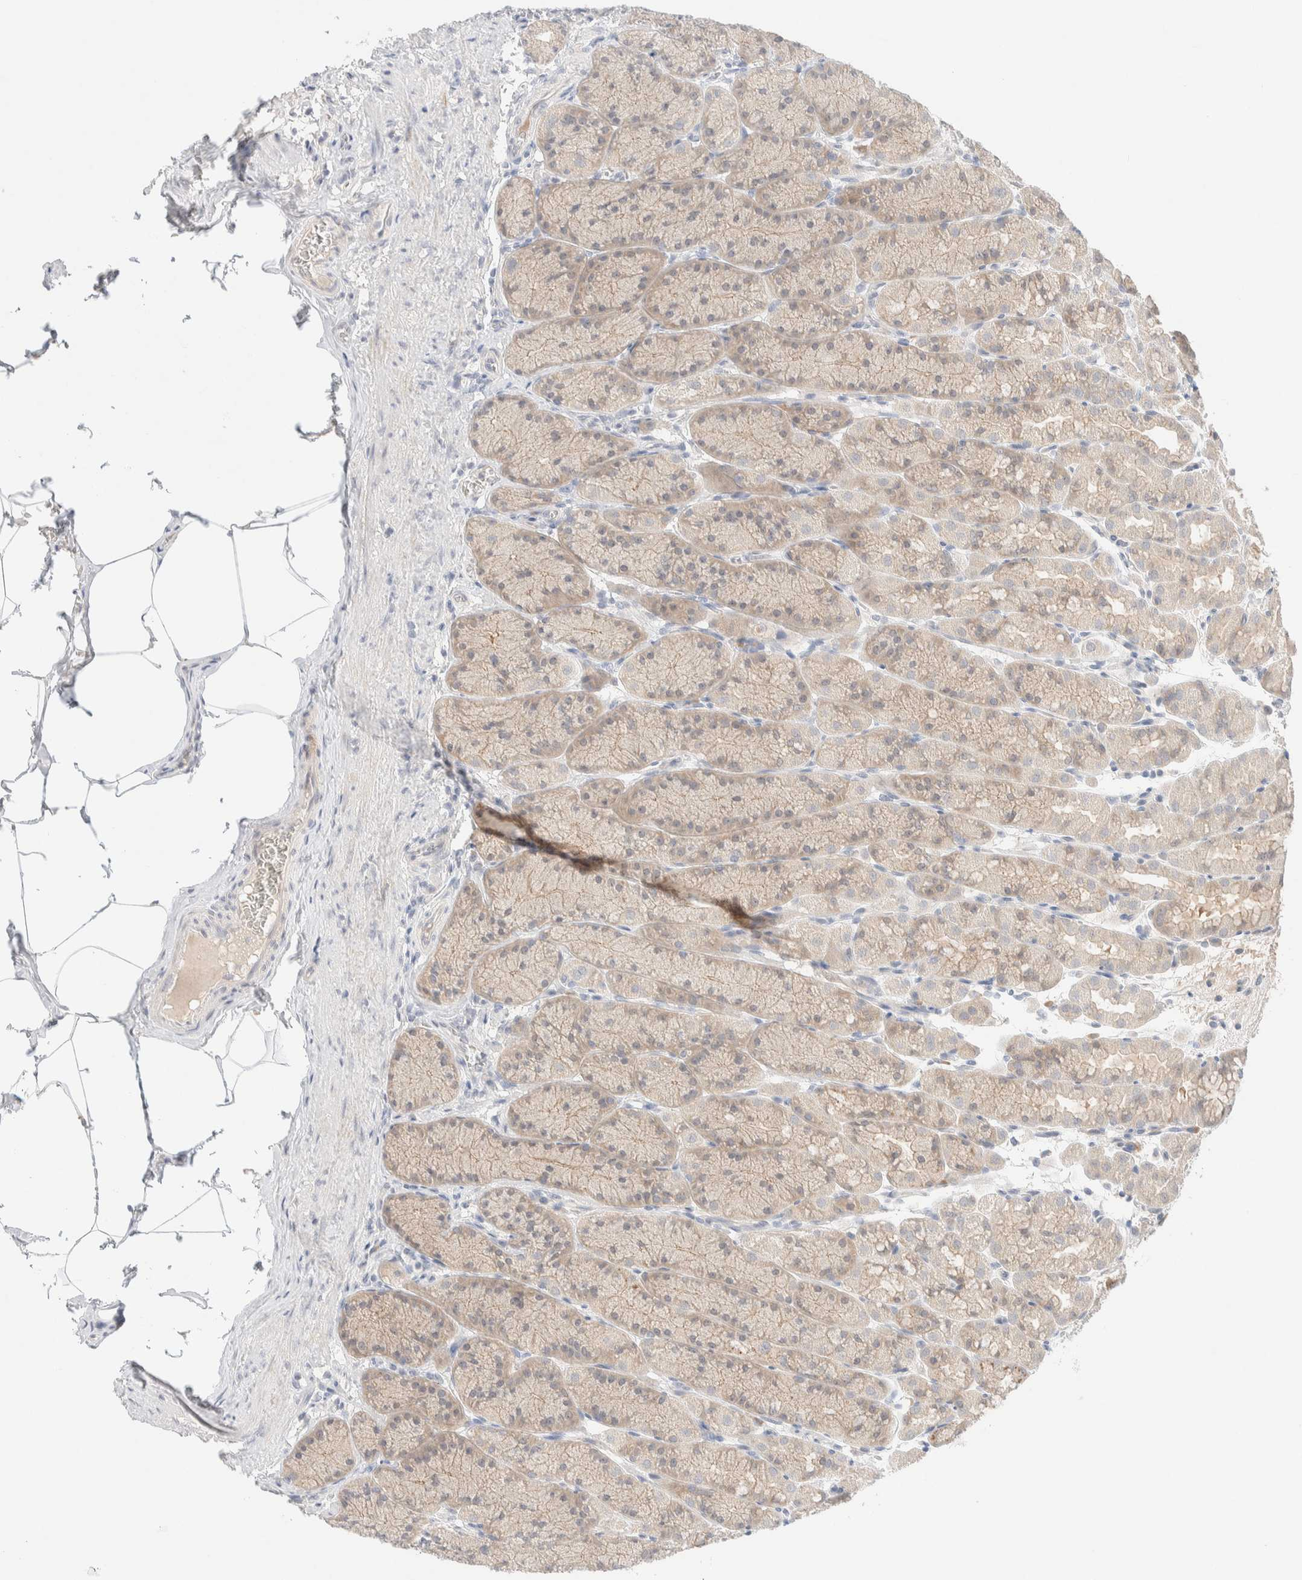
{"staining": {"intensity": "weak", "quantity": "25%-75%", "location": "cytoplasmic/membranous"}, "tissue": "stomach", "cell_type": "Glandular cells", "image_type": "normal", "snomed": [{"axis": "morphology", "description": "Normal tissue, NOS"}, {"axis": "topography", "description": "Stomach"}], "caption": "DAB immunohistochemical staining of benign human stomach demonstrates weak cytoplasmic/membranous protein positivity in about 25%-75% of glandular cells.", "gene": "CHKA", "patient": {"sex": "male", "age": 42}}